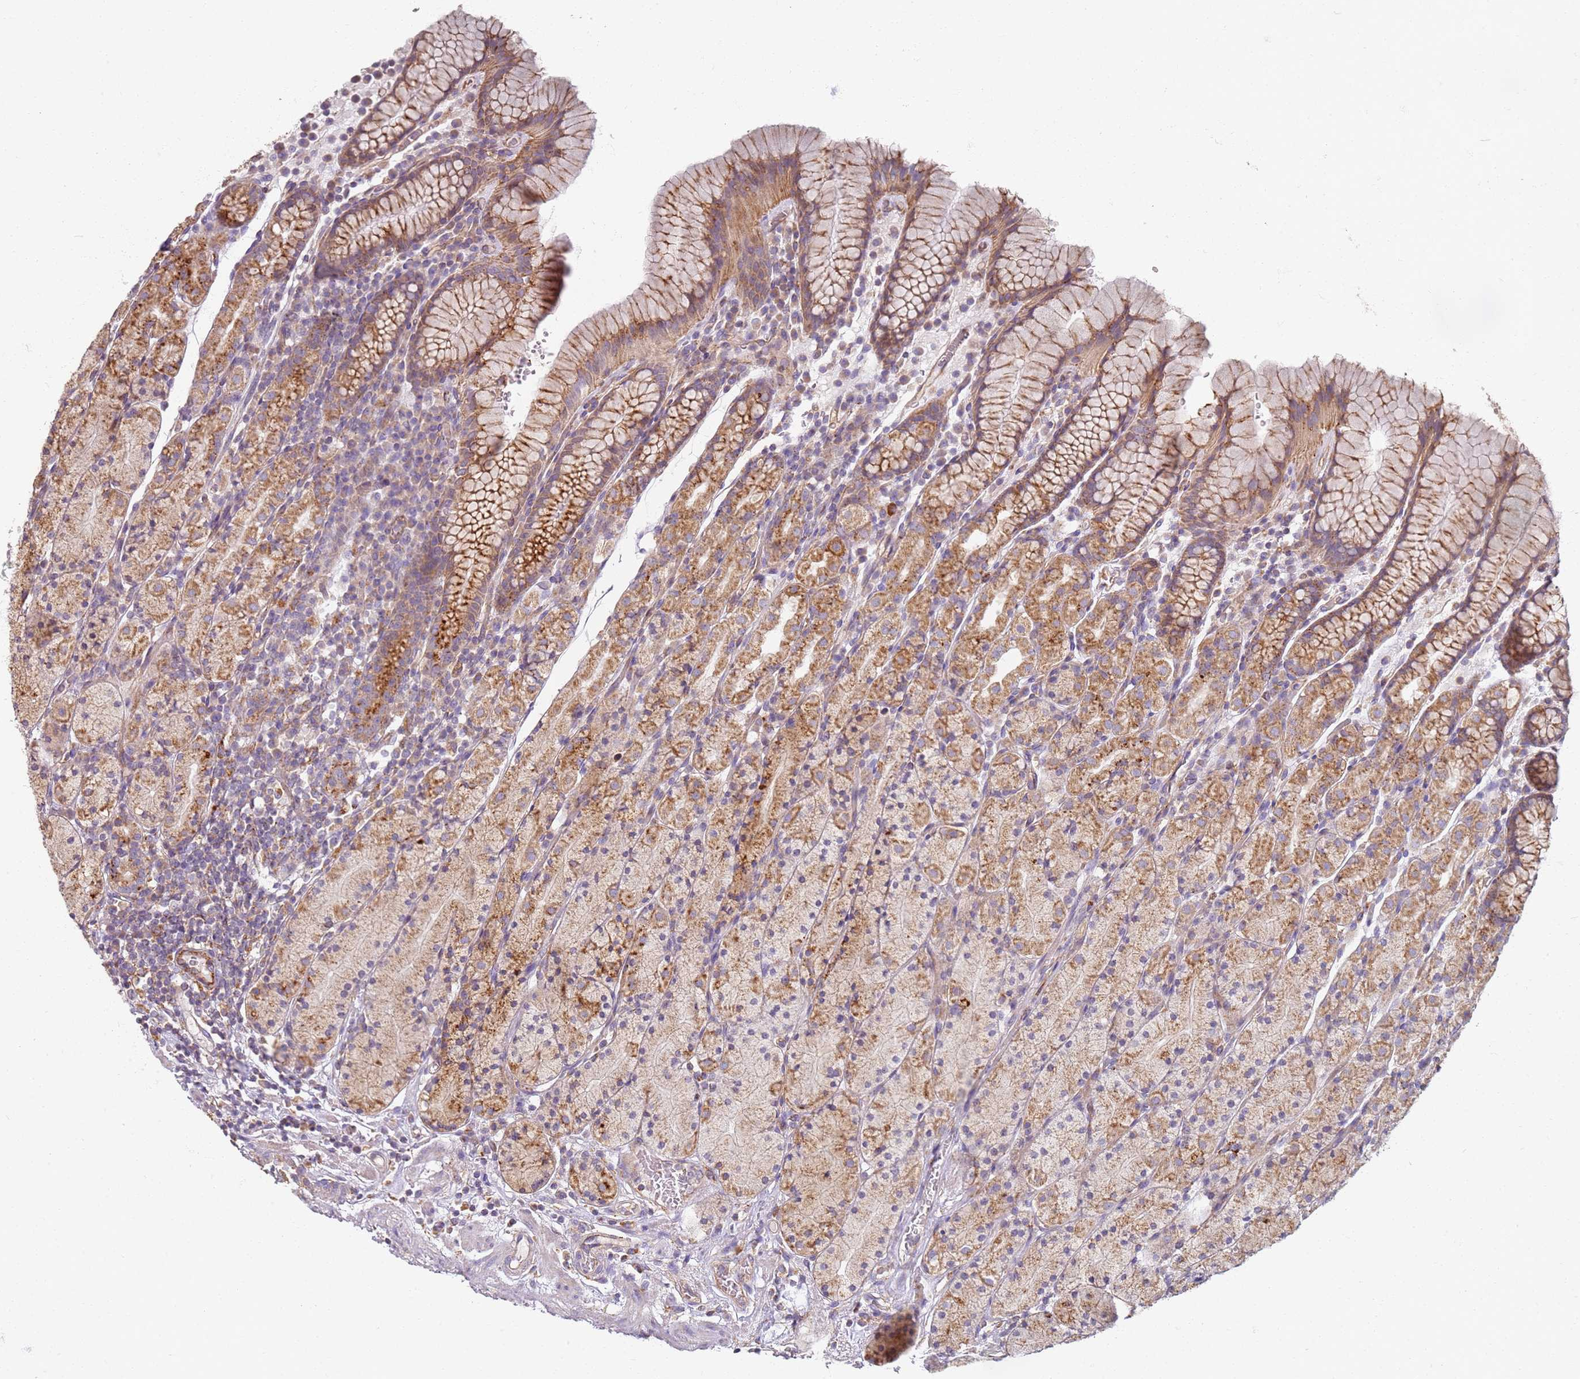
{"staining": {"intensity": "moderate", "quantity": ">75%", "location": "cytoplasmic/membranous"}, "tissue": "stomach", "cell_type": "Glandular cells", "image_type": "normal", "snomed": [{"axis": "morphology", "description": "Normal tissue, NOS"}, {"axis": "topography", "description": "Stomach, upper"}, {"axis": "topography", "description": "Stomach"}], "caption": "The image reveals immunohistochemical staining of unremarkable stomach. There is moderate cytoplasmic/membranous staining is seen in approximately >75% of glandular cells.", "gene": "PROKR2", "patient": {"sex": "male", "age": 62}}